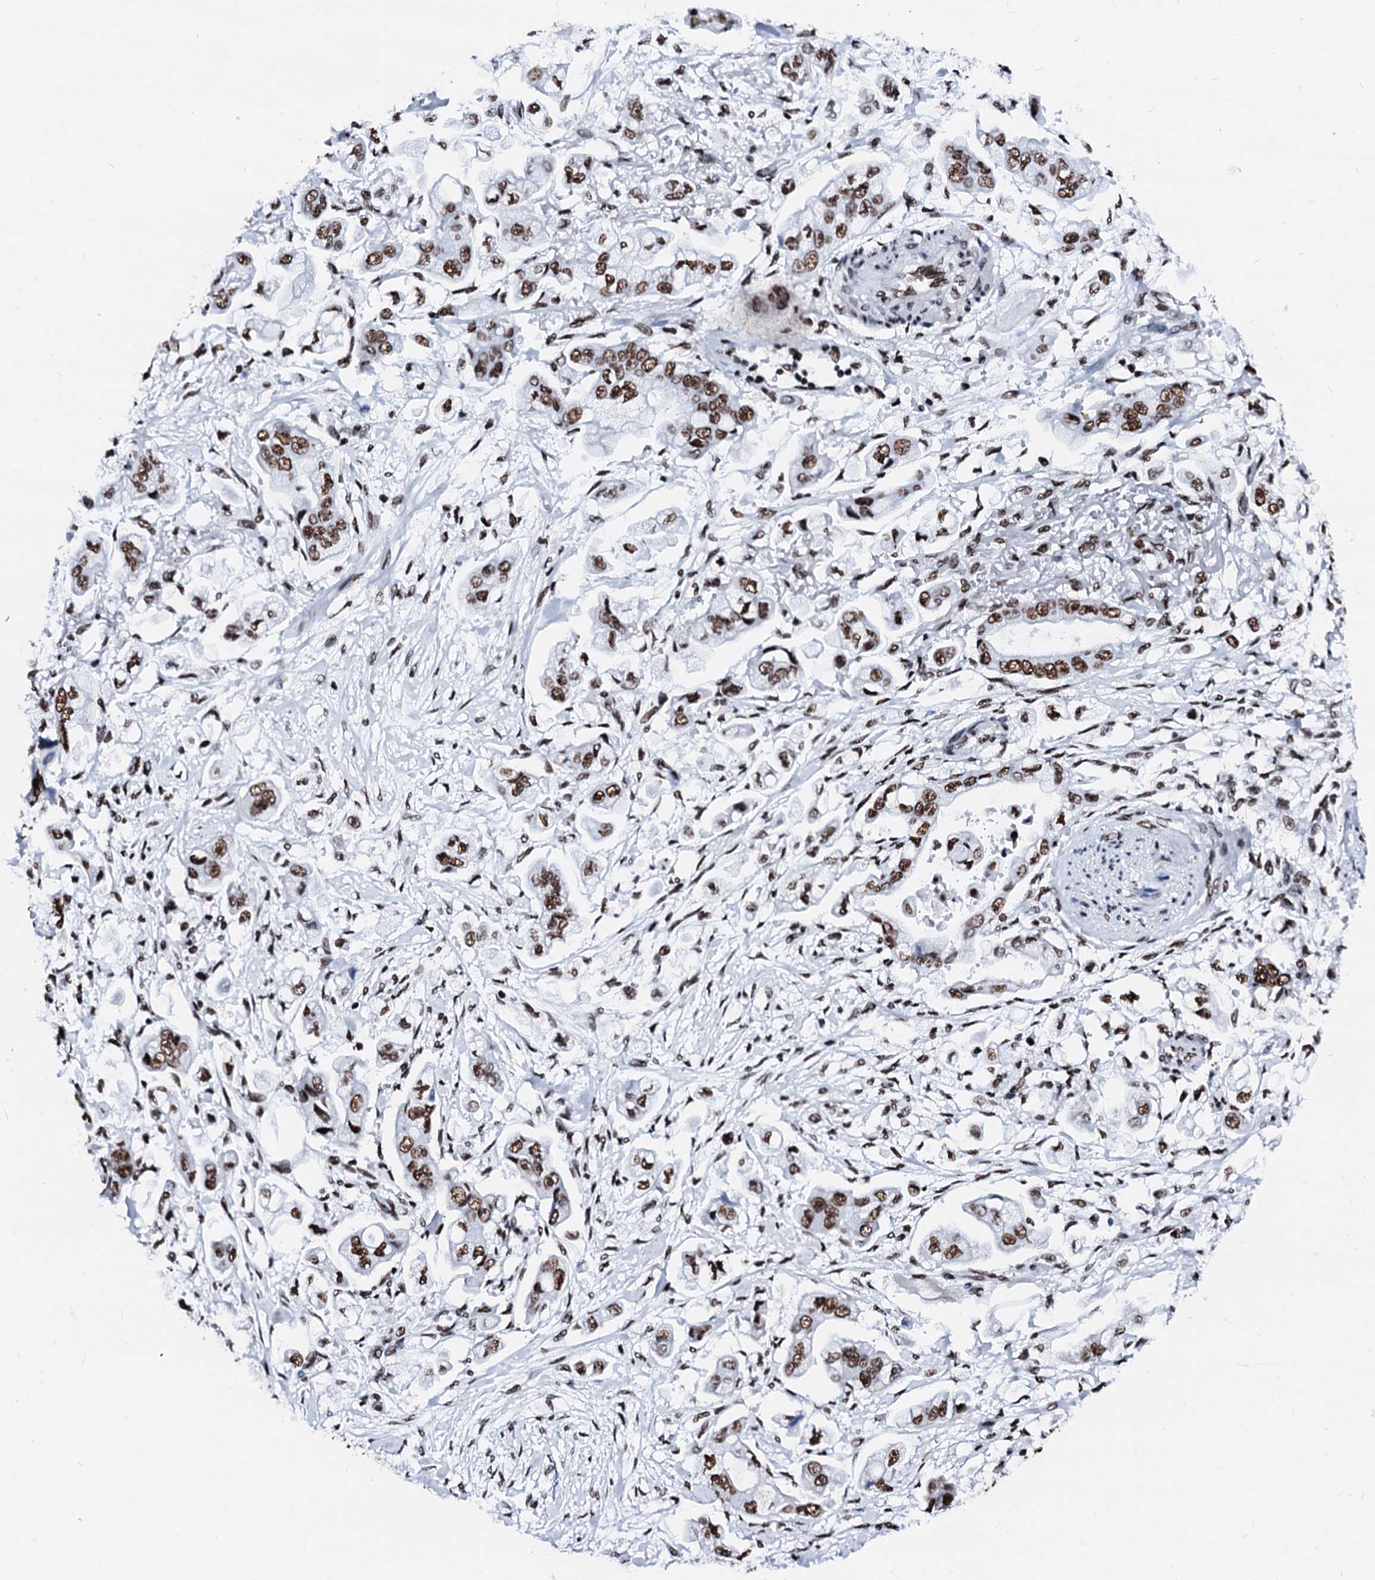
{"staining": {"intensity": "moderate", "quantity": ">75%", "location": "nuclear"}, "tissue": "stomach cancer", "cell_type": "Tumor cells", "image_type": "cancer", "snomed": [{"axis": "morphology", "description": "Adenocarcinoma, NOS"}, {"axis": "topography", "description": "Stomach"}], "caption": "Moderate nuclear staining for a protein is identified in about >75% of tumor cells of stomach cancer using immunohistochemistry.", "gene": "RALY", "patient": {"sex": "male", "age": 62}}